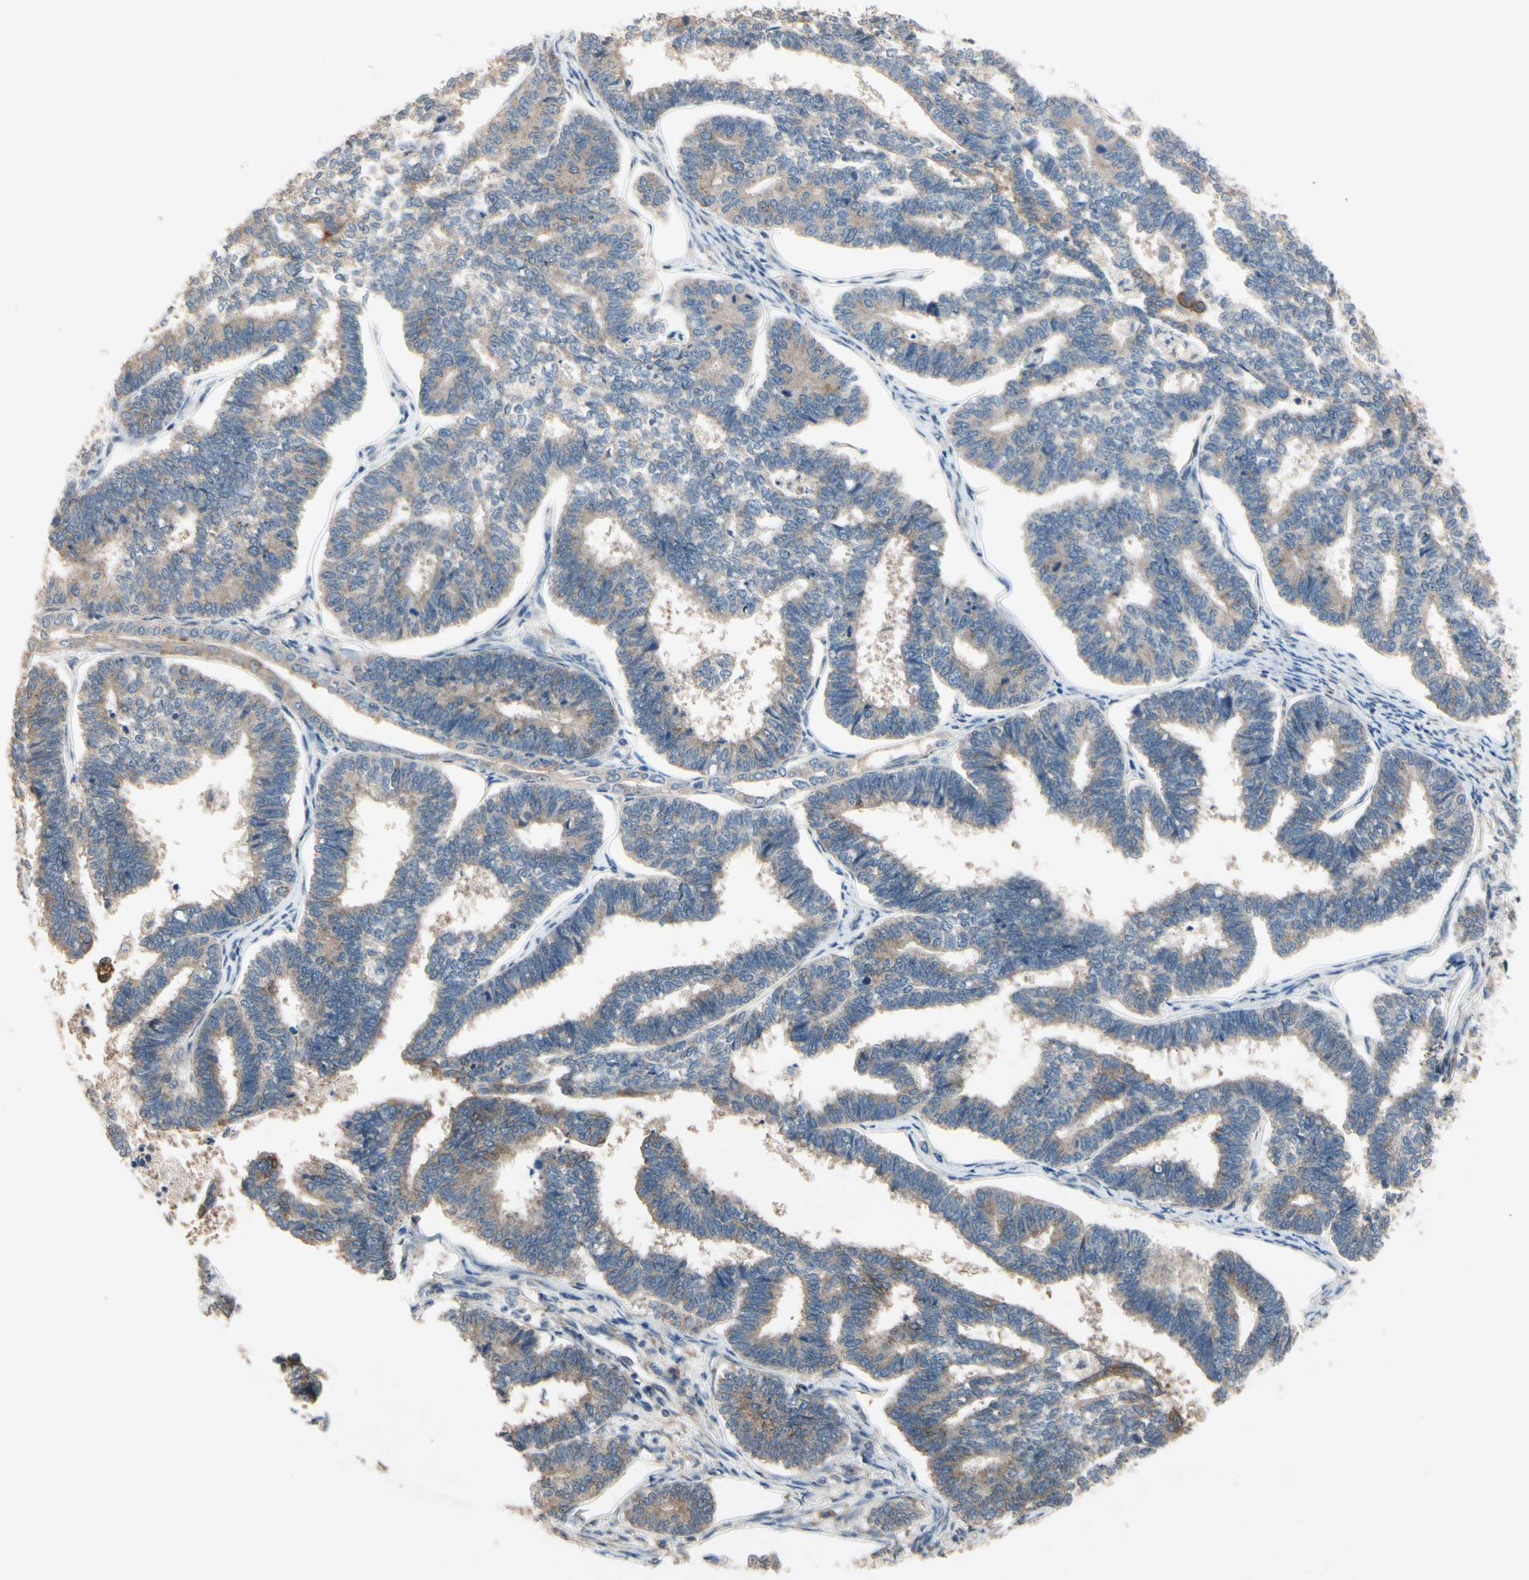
{"staining": {"intensity": "weak", "quantity": "25%-75%", "location": "cytoplasmic/membranous"}, "tissue": "endometrial cancer", "cell_type": "Tumor cells", "image_type": "cancer", "snomed": [{"axis": "morphology", "description": "Adenocarcinoma, NOS"}, {"axis": "topography", "description": "Endometrium"}], "caption": "A micrograph of human endometrial cancer (adenocarcinoma) stained for a protein demonstrates weak cytoplasmic/membranous brown staining in tumor cells. (Stains: DAB (3,3'-diaminobenzidine) in brown, nuclei in blue, Microscopy: brightfield microscopy at high magnification).", "gene": "CGREF1", "patient": {"sex": "female", "age": 70}}